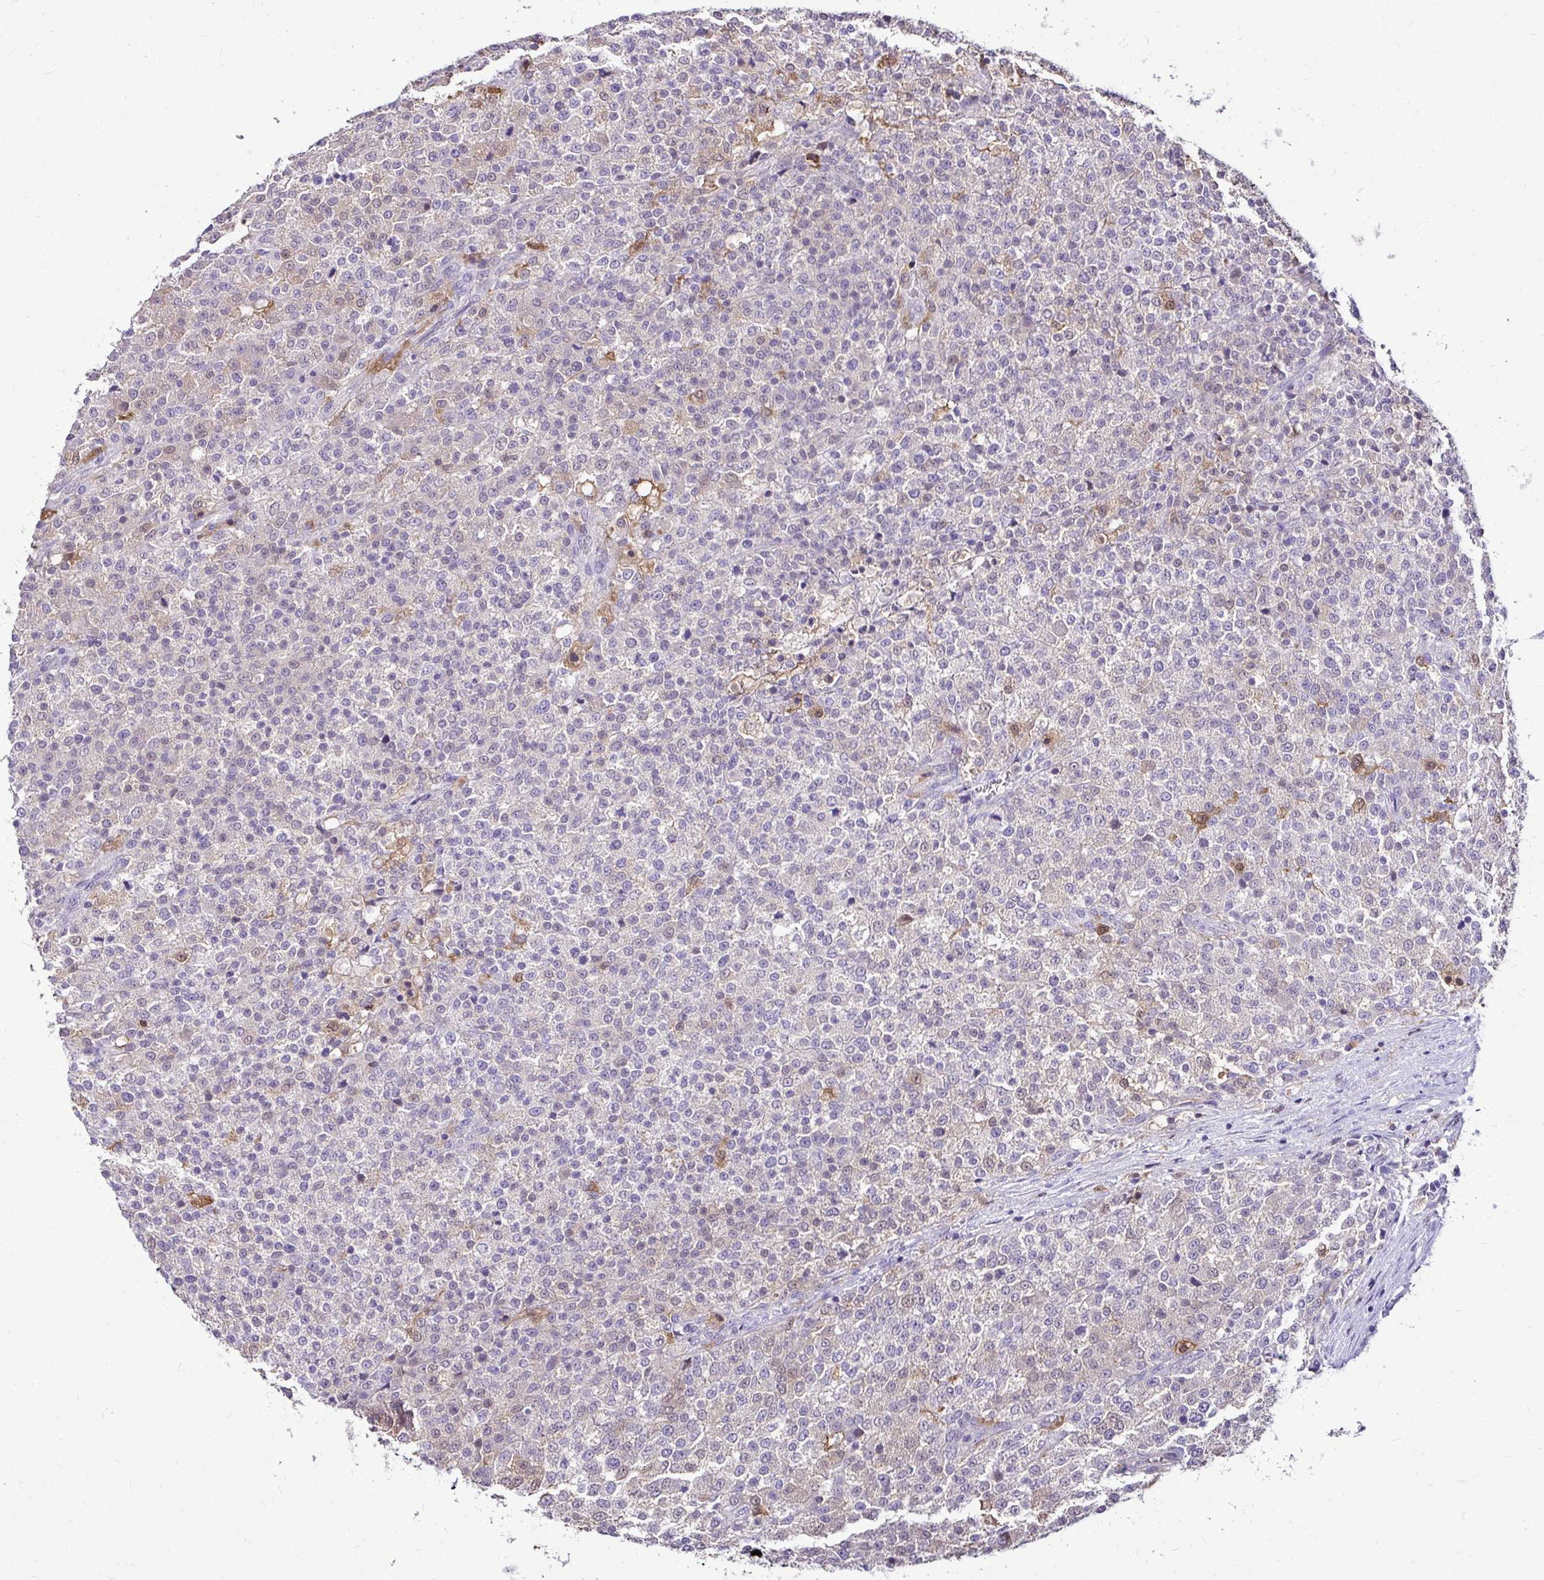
{"staining": {"intensity": "negative", "quantity": "none", "location": "none"}, "tissue": "testis cancer", "cell_type": "Tumor cells", "image_type": "cancer", "snomed": [{"axis": "morphology", "description": "Seminoma, NOS"}, {"axis": "topography", "description": "Testis"}], "caption": "Testis cancer (seminoma) was stained to show a protein in brown. There is no significant positivity in tumor cells.", "gene": "IDH1", "patient": {"sex": "male", "age": 59}}